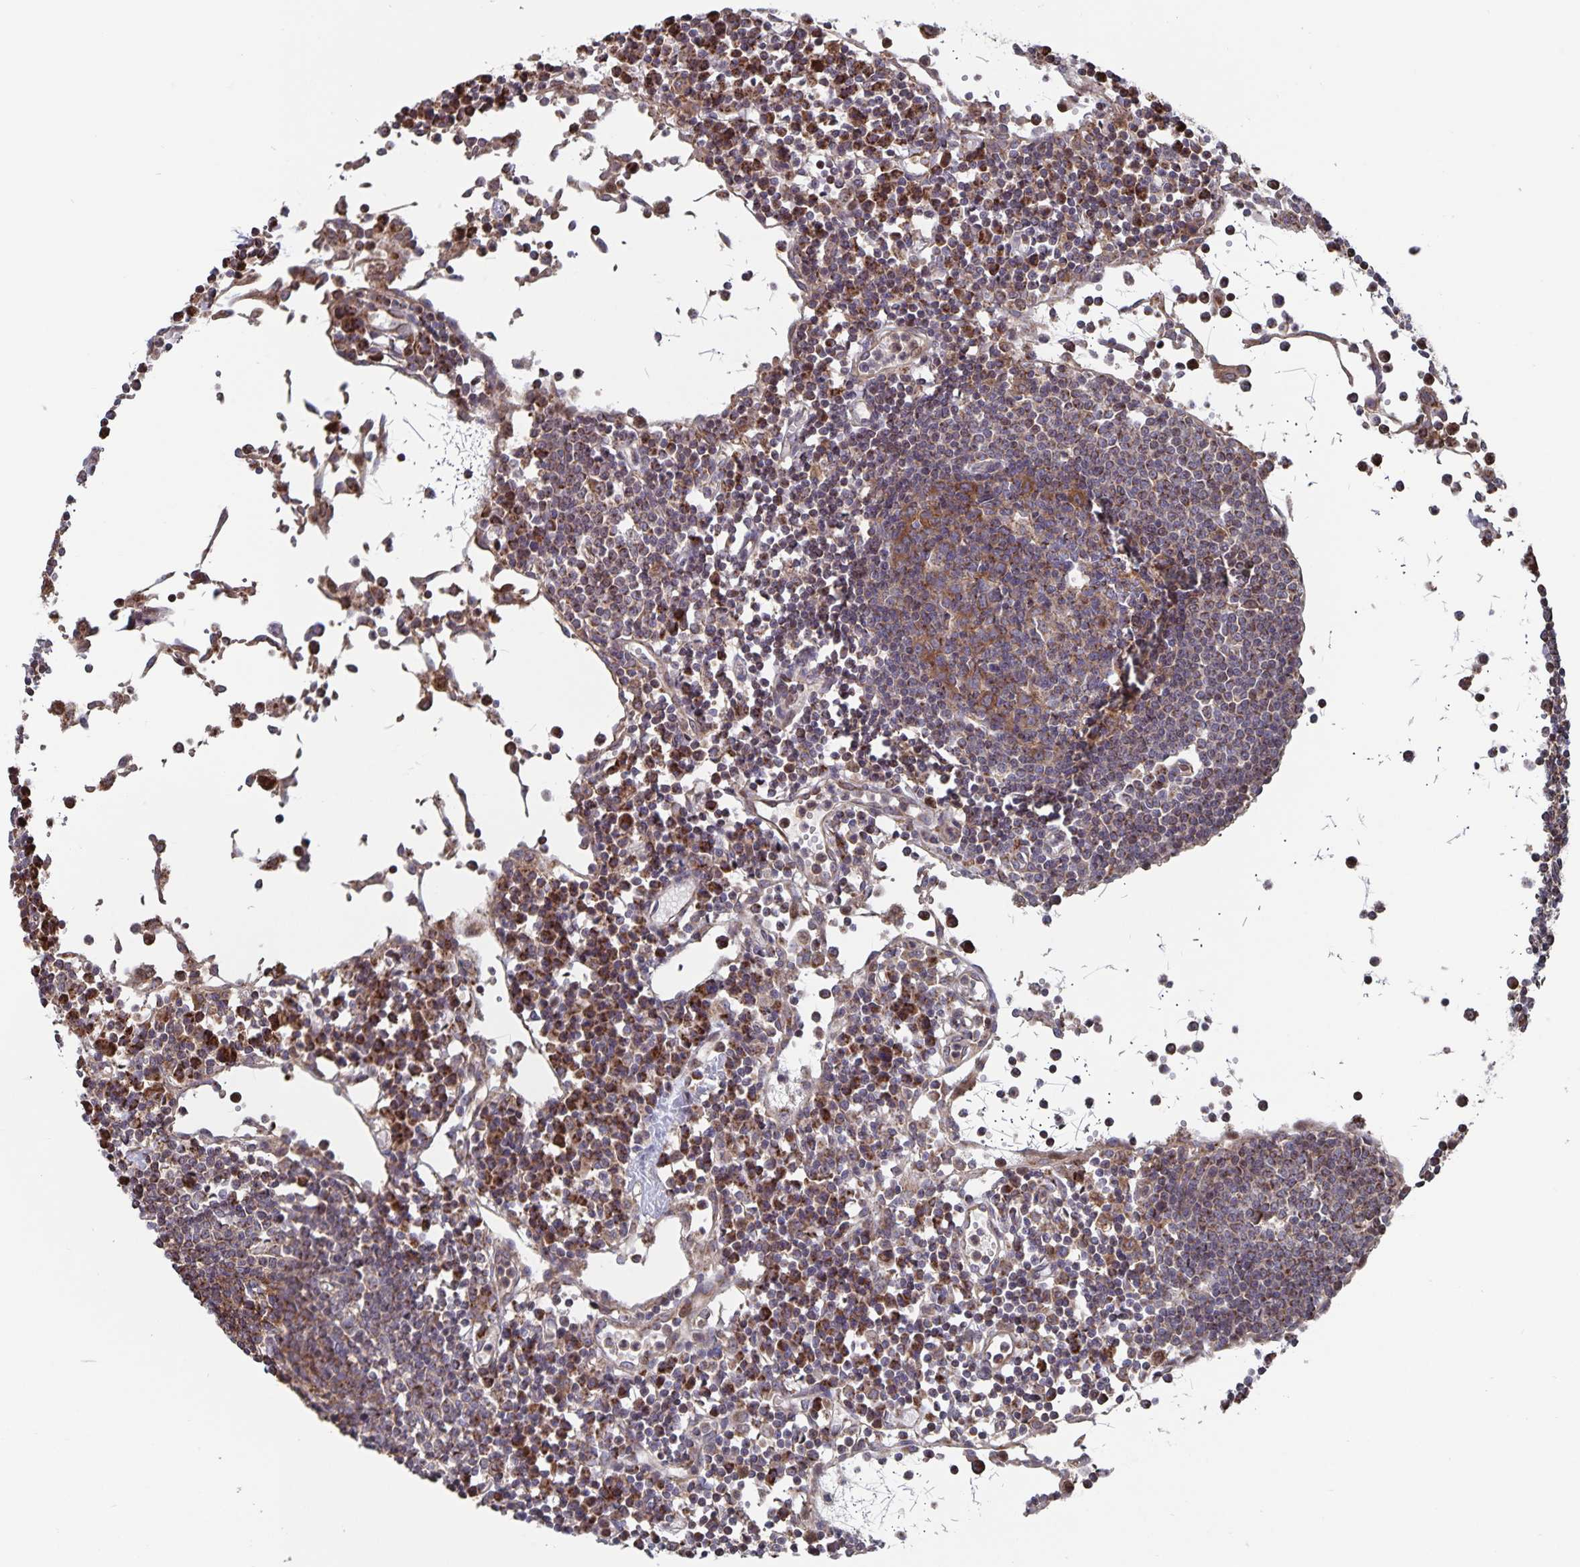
{"staining": {"intensity": "moderate", "quantity": "<25%", "location": "cytoplasmic/membranous"}, "tissue": "lymph node", "cell_type": "Germinal center cells", "image_type": "normal", "snomed": [{"axis": "morphology", "description": "Normal tissue, NOS"}, {"axis": "topography", "description": "Lymph node"}], "caption": "Approximately <25% of germinal center cells in benign human lymph node demonstrate moderate cytoplasmic/membranous protein positivity as visualized by brown immunohistochemical staining.", "gene": "ACACA", "patient": {"sex": "female", "age": 78}}